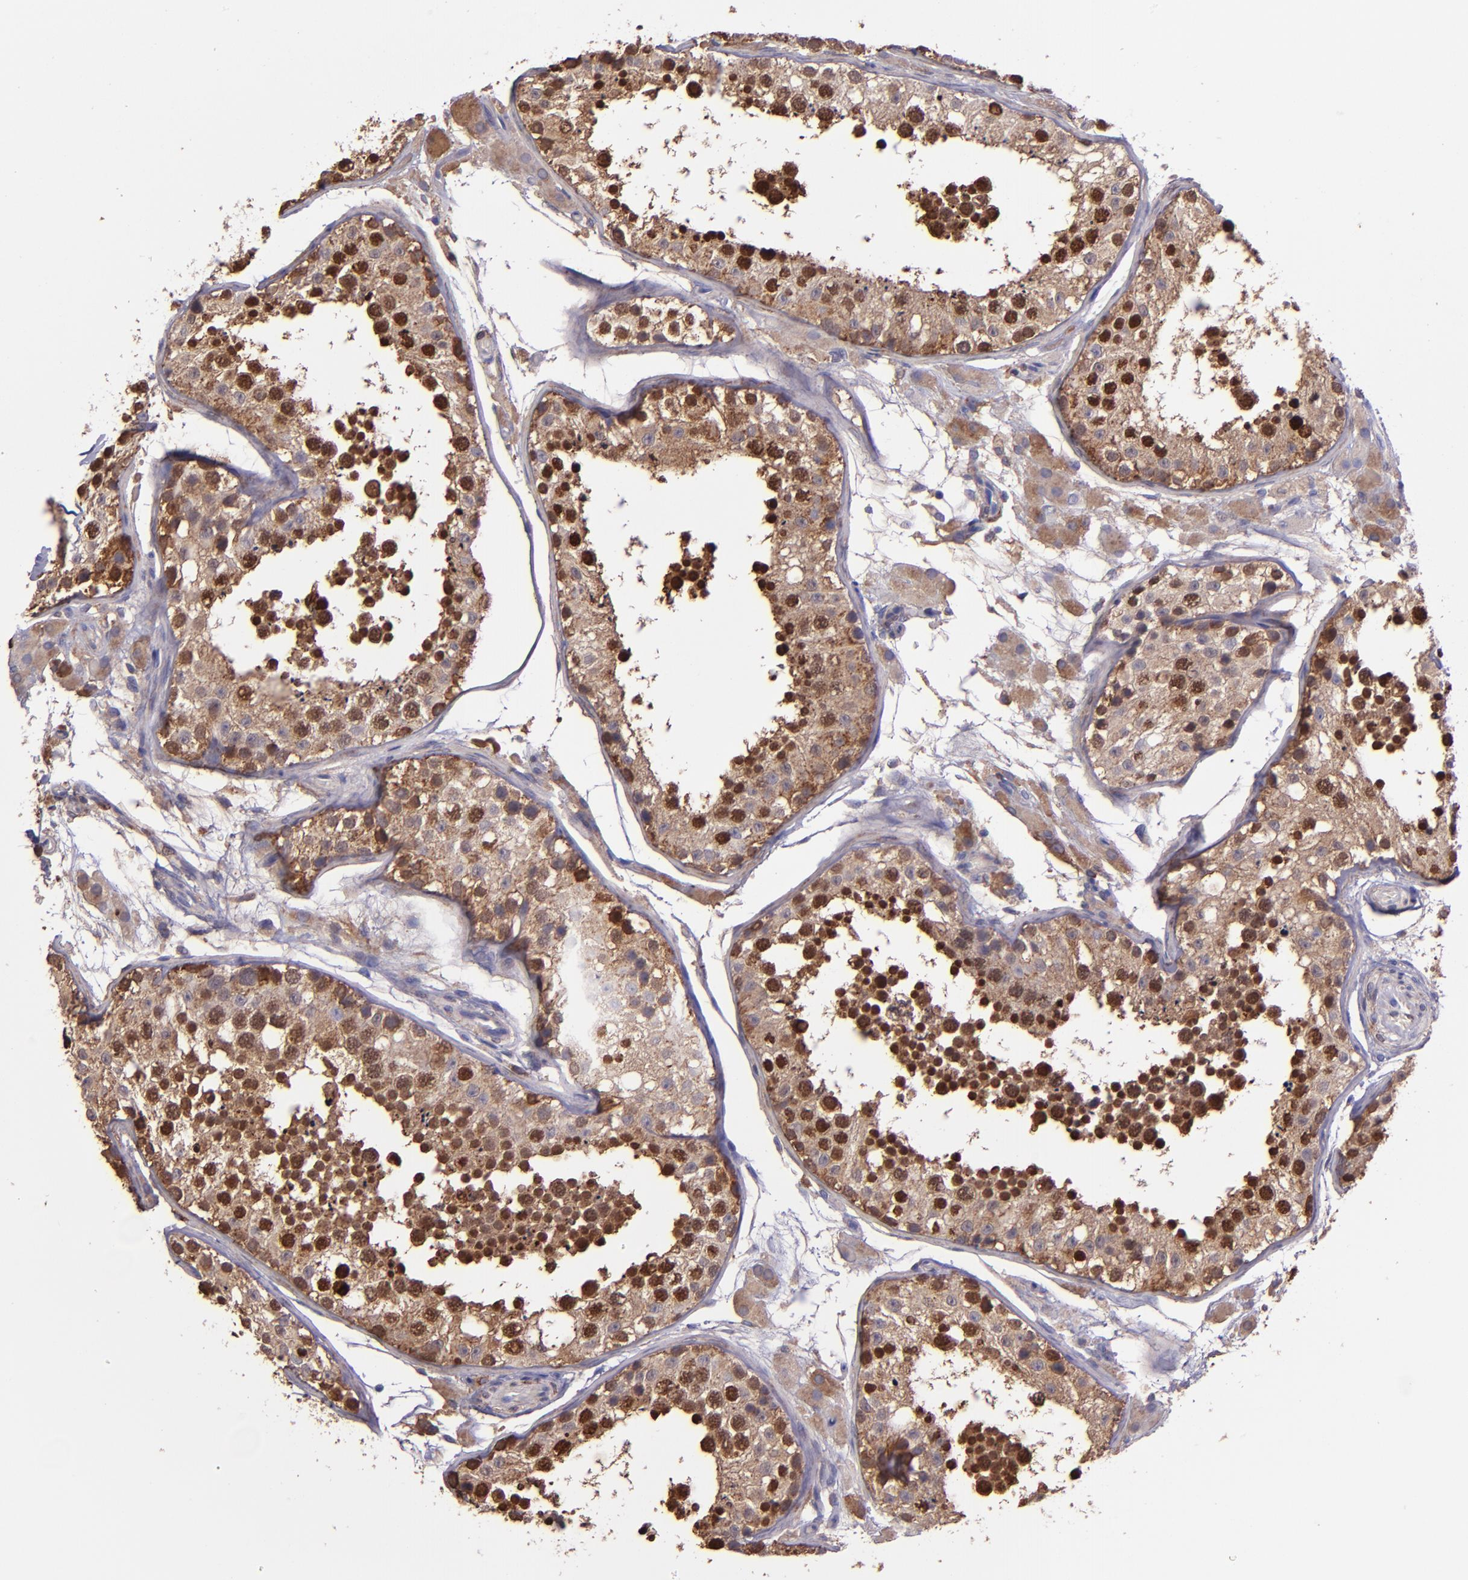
{"staining": {"intensity": "strong", "quantity": ">75%", "location": "cytoplasmic/membranous,nuclear"}, "tissue": "testis", "cell_type": "Cells in seminiferous ducts", "image_type": "normal", "snomed": [{"axis": "morphology", "description": "Normal tissue, NOS"}, {"axis": "topography", "description": "Testis"}], "caption": "This photomicrograph demonstrates unremarkable testis stained with IHC to label a protein in brown. The cytoplasmic/membranous,nuclear of cells in seminiferous ducts show strong positivity for the protein. Nuclei are counter-stained blue.", "gene": "WASH6P", "patient": {"sex": "male", "age": 26}}